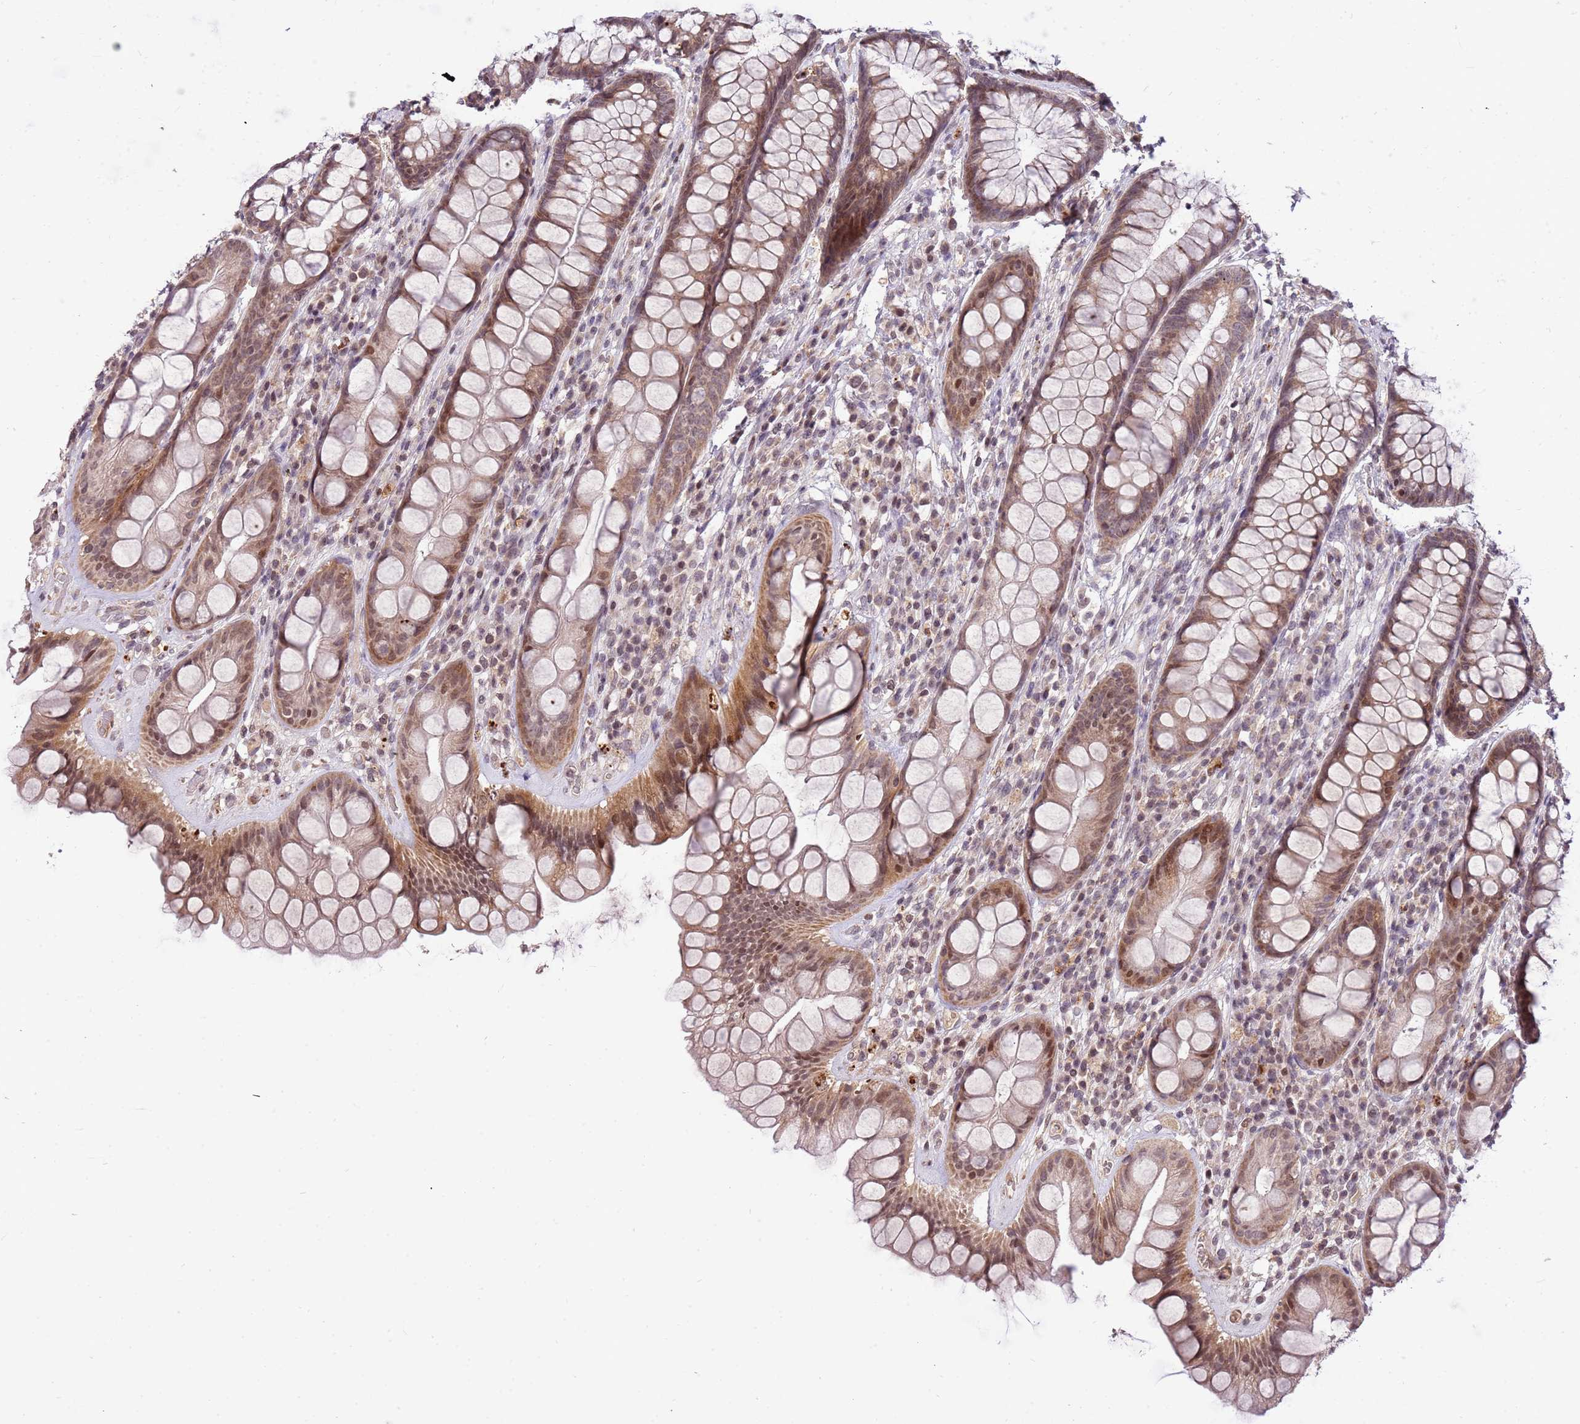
{"staining": {"intensity": "moderate", "quantity": ">75%", "location": "cytoplasmic/membranous,nuclear"}, "tissue": "rectum", "cell_type": "Glandular cells", "image_type": "normal", "snomed": [{"axis": "morphology", "description": "Normal tissue, NOS"}, {"axis": "topography", "description": "Rectum"}], "caption": "Rectum stained with DAB immunohistochemistry (IHC) demonstrates medium levels of moderate cytoplasmic/membranous,nuclear staining in about >75% of glandular cells.", "gene": "SAMSN1", "patient": {"sex": "male", "age": 74}}